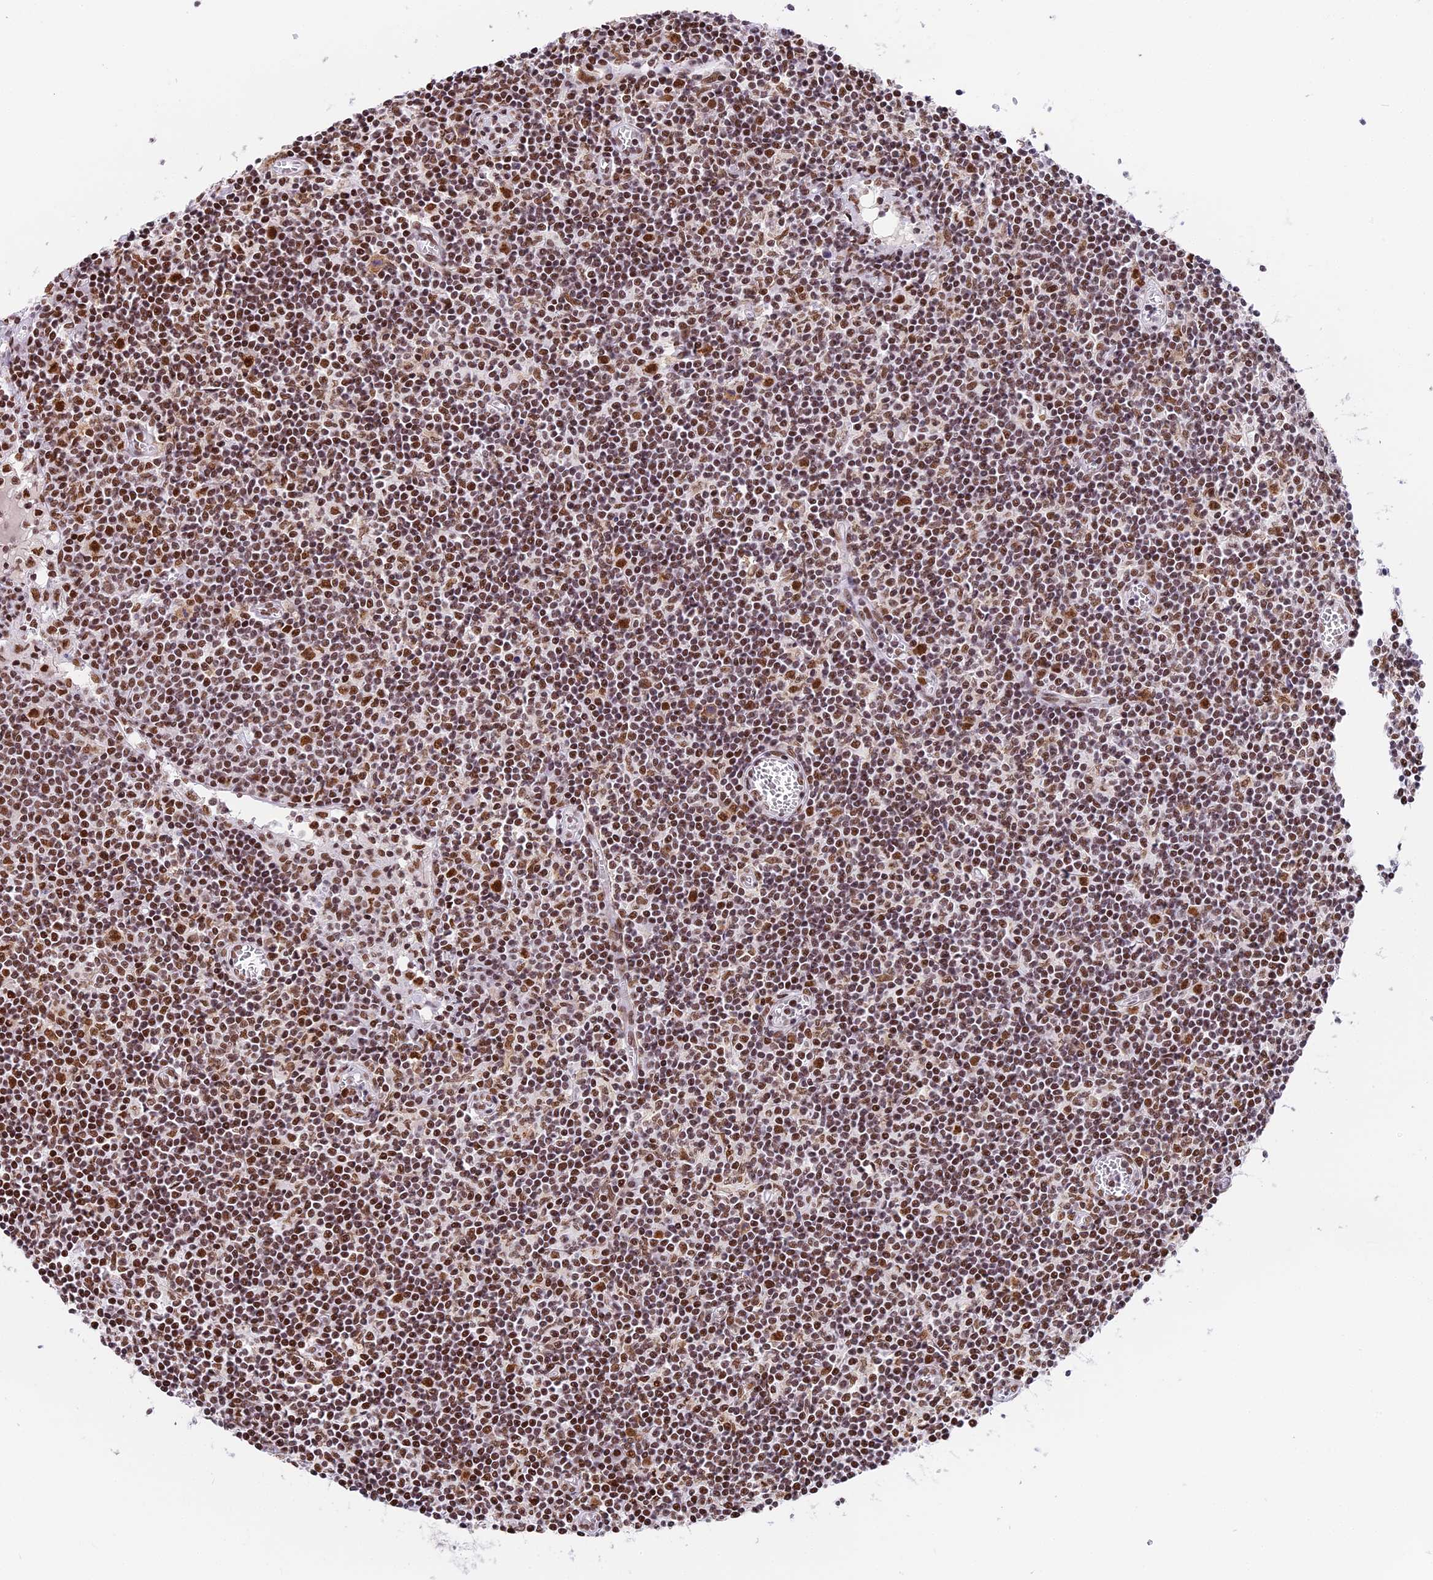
{"staining": {"intensity": "strong", "quantity": ">75%", "location": "nuclear"}, "tissue": "lymph node", "cell_type": "Germinal center cells", "image_type": "normal", "snomed": [{"axis": "morphology", "description": "Normal tissue, NOS"}, {"axis": "topography", "description": "Lymph node"}], "caption": "Lymph node stained with DAB immunohistochemistry (IHC) reveals high levels of strong nuclear staining in about >75% of germinal center cells.", "gene": "SBNO1", "patient": {"sex": "female", "age": 55}}